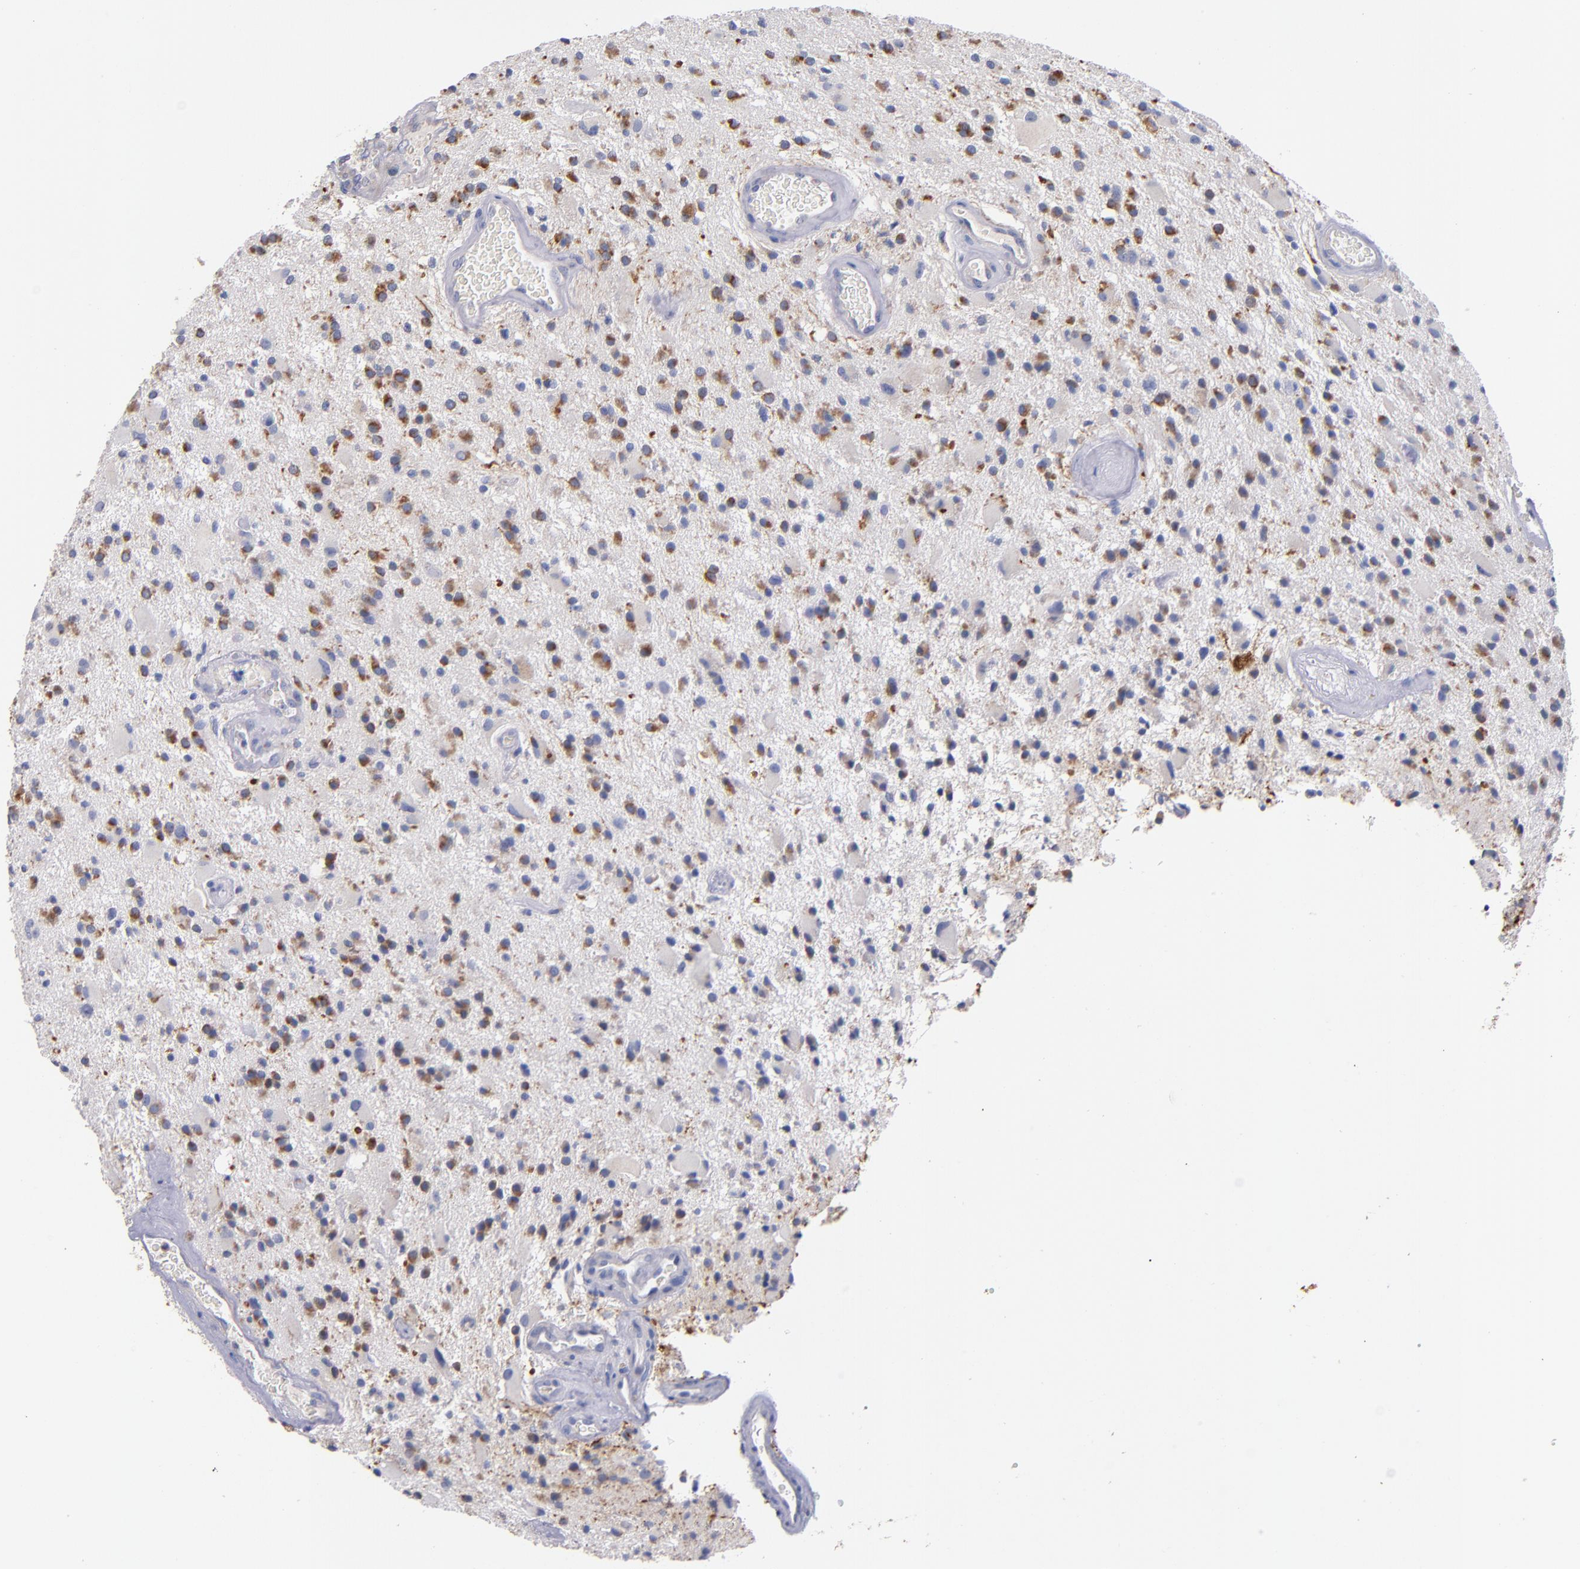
{"staining": {"intensity": "moderate", "quantity": "25%-75%", "location": "cytoplasmic/membranous"}, "tissue": "glioma", "cell_type": "Tumor cells", "image_type": "cancer", "snomed": [{"axis": "morphology", "description": "Glioma, malignant, Low grade"}, {"axis": "topography", "description": "Brain"}], "caption": "The histopathology image shows immunohistochemical staining of glioma. There is moderate cytoplasmic/membranous staining is present in approximately 25%-75% of tumor cells.", "gene": "CNTNAP2", "patient": {"sex": "male", "age": 58}}